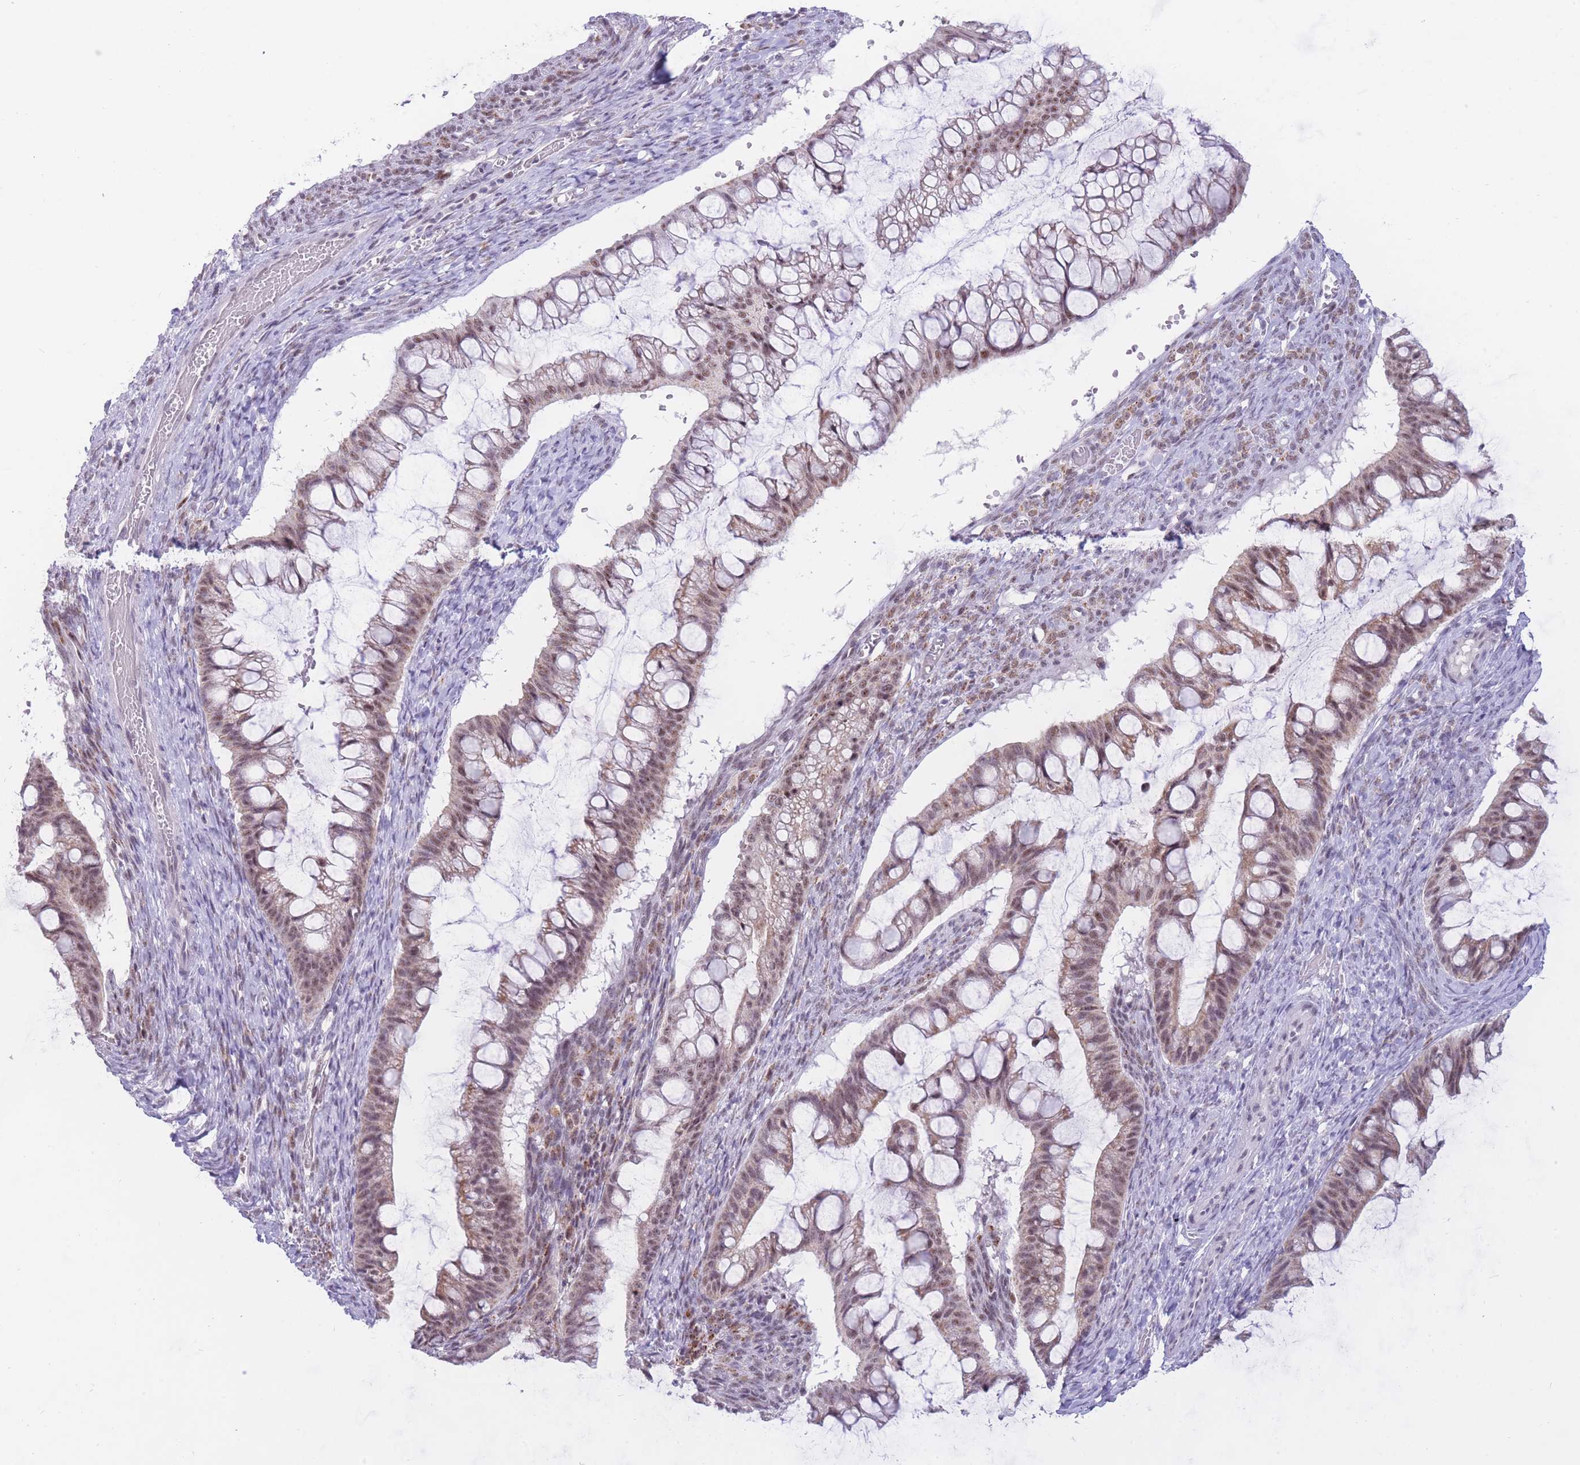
{"staining": {"intensity": "weak", "quantity": ">75%", "location": "cytoplasmic/membranous,nuclear"}, "tissue": "ovarian cancer", "cell_type": "Tumor cells", "image_type": "cancer", "snomed": [{"axis": "morphology", "description": "Cystadenocarcinoma, mucinous, NOS"}, {"axis": "topography", "description": "Ovary"}], "caption": "Brown immunohistochemical staining in human mucinous cystadenocarcinoma (ovarian) exhibits weak cytoplasmic/membranous and nuclear staining in about >75% of tumor cells.", "gene": "CYP2B6", "patient": {"sex": "female", "age": 73}}